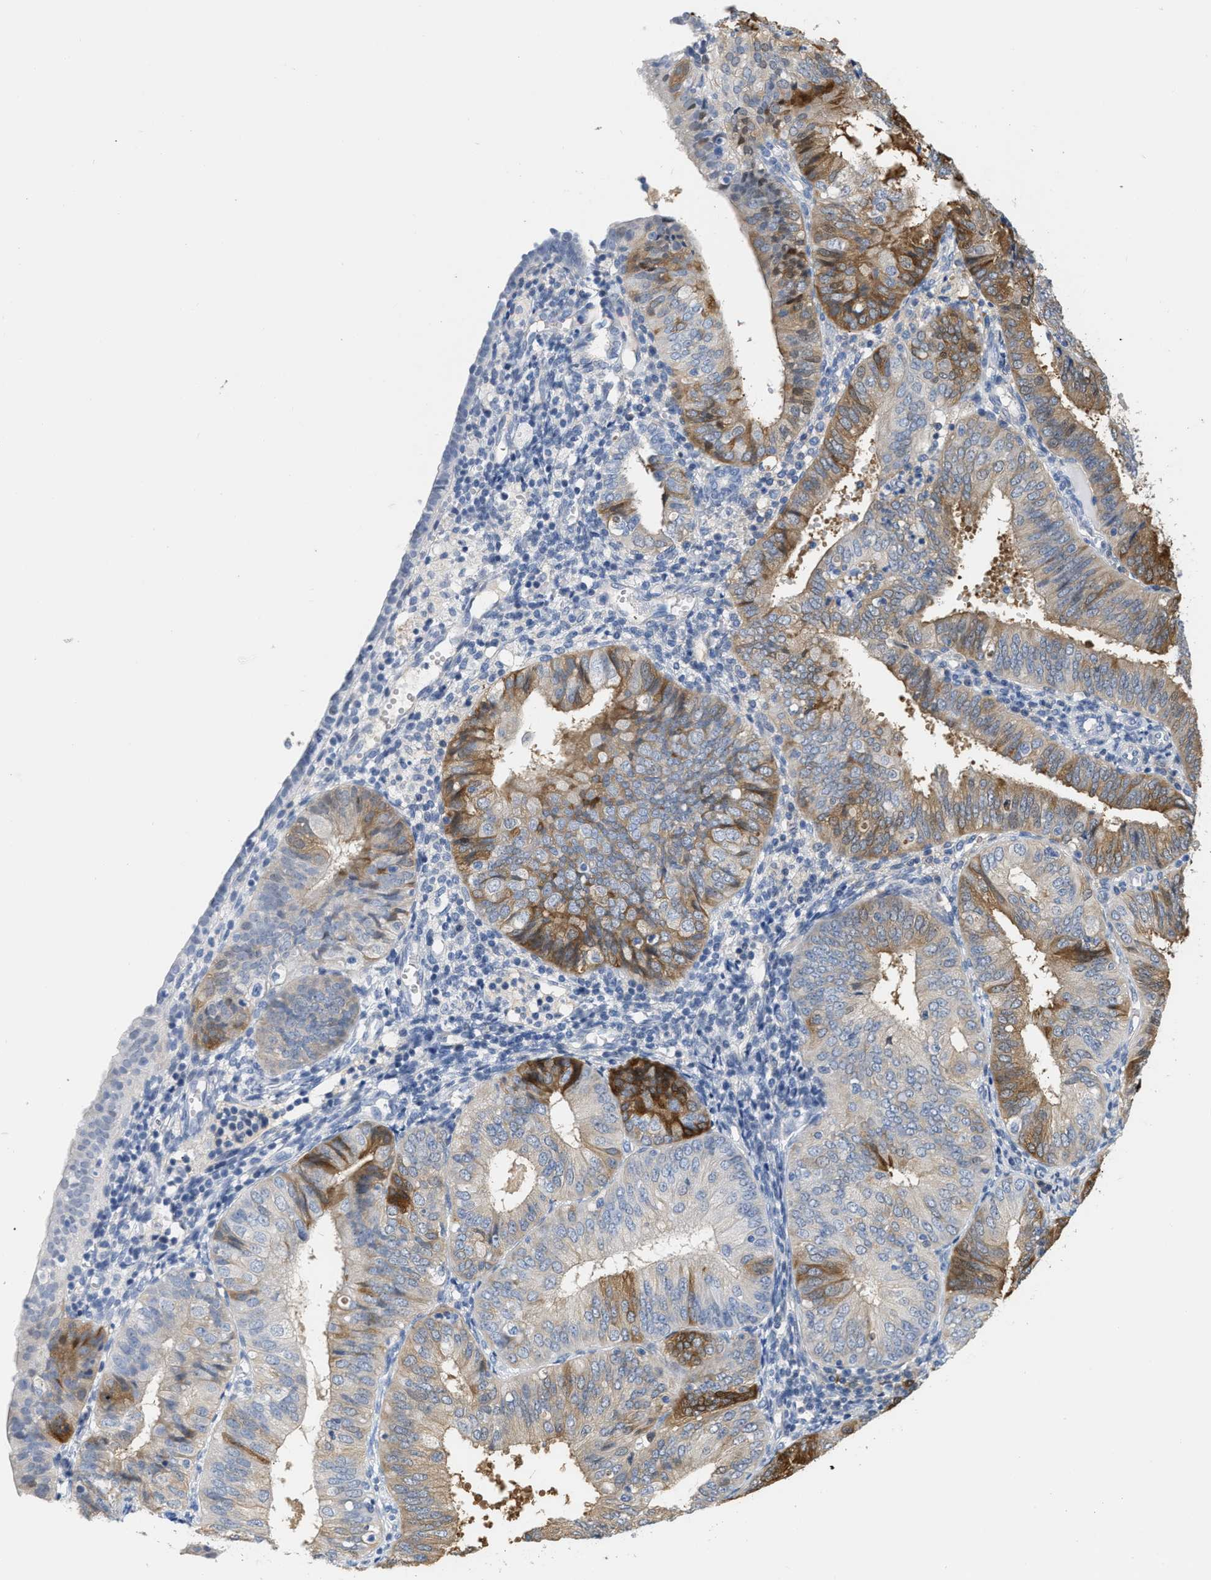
{"staining": {"intensity": "moderate", "quantity": "25%-75%", "location": "cytoplasmic/membranous"}, "tissue": "endometrial cancer", "cell_type": "Tumor cells", "image_type": "cancer", "snomed": [{"axis": "morphology", "description": "Adenocarcinoma, NOS"}, {"axis": "topography", "description": "Endometrium"}], "caption": "Brown immunohistochemical staining in human adenocarcinoma (endometrial) shows moderate cytoplasmic/membranous positivity in approximately 25%-75% of tumor cells.", "gene": "CRYM", "patient": {"sex": "female", "age": 58}}